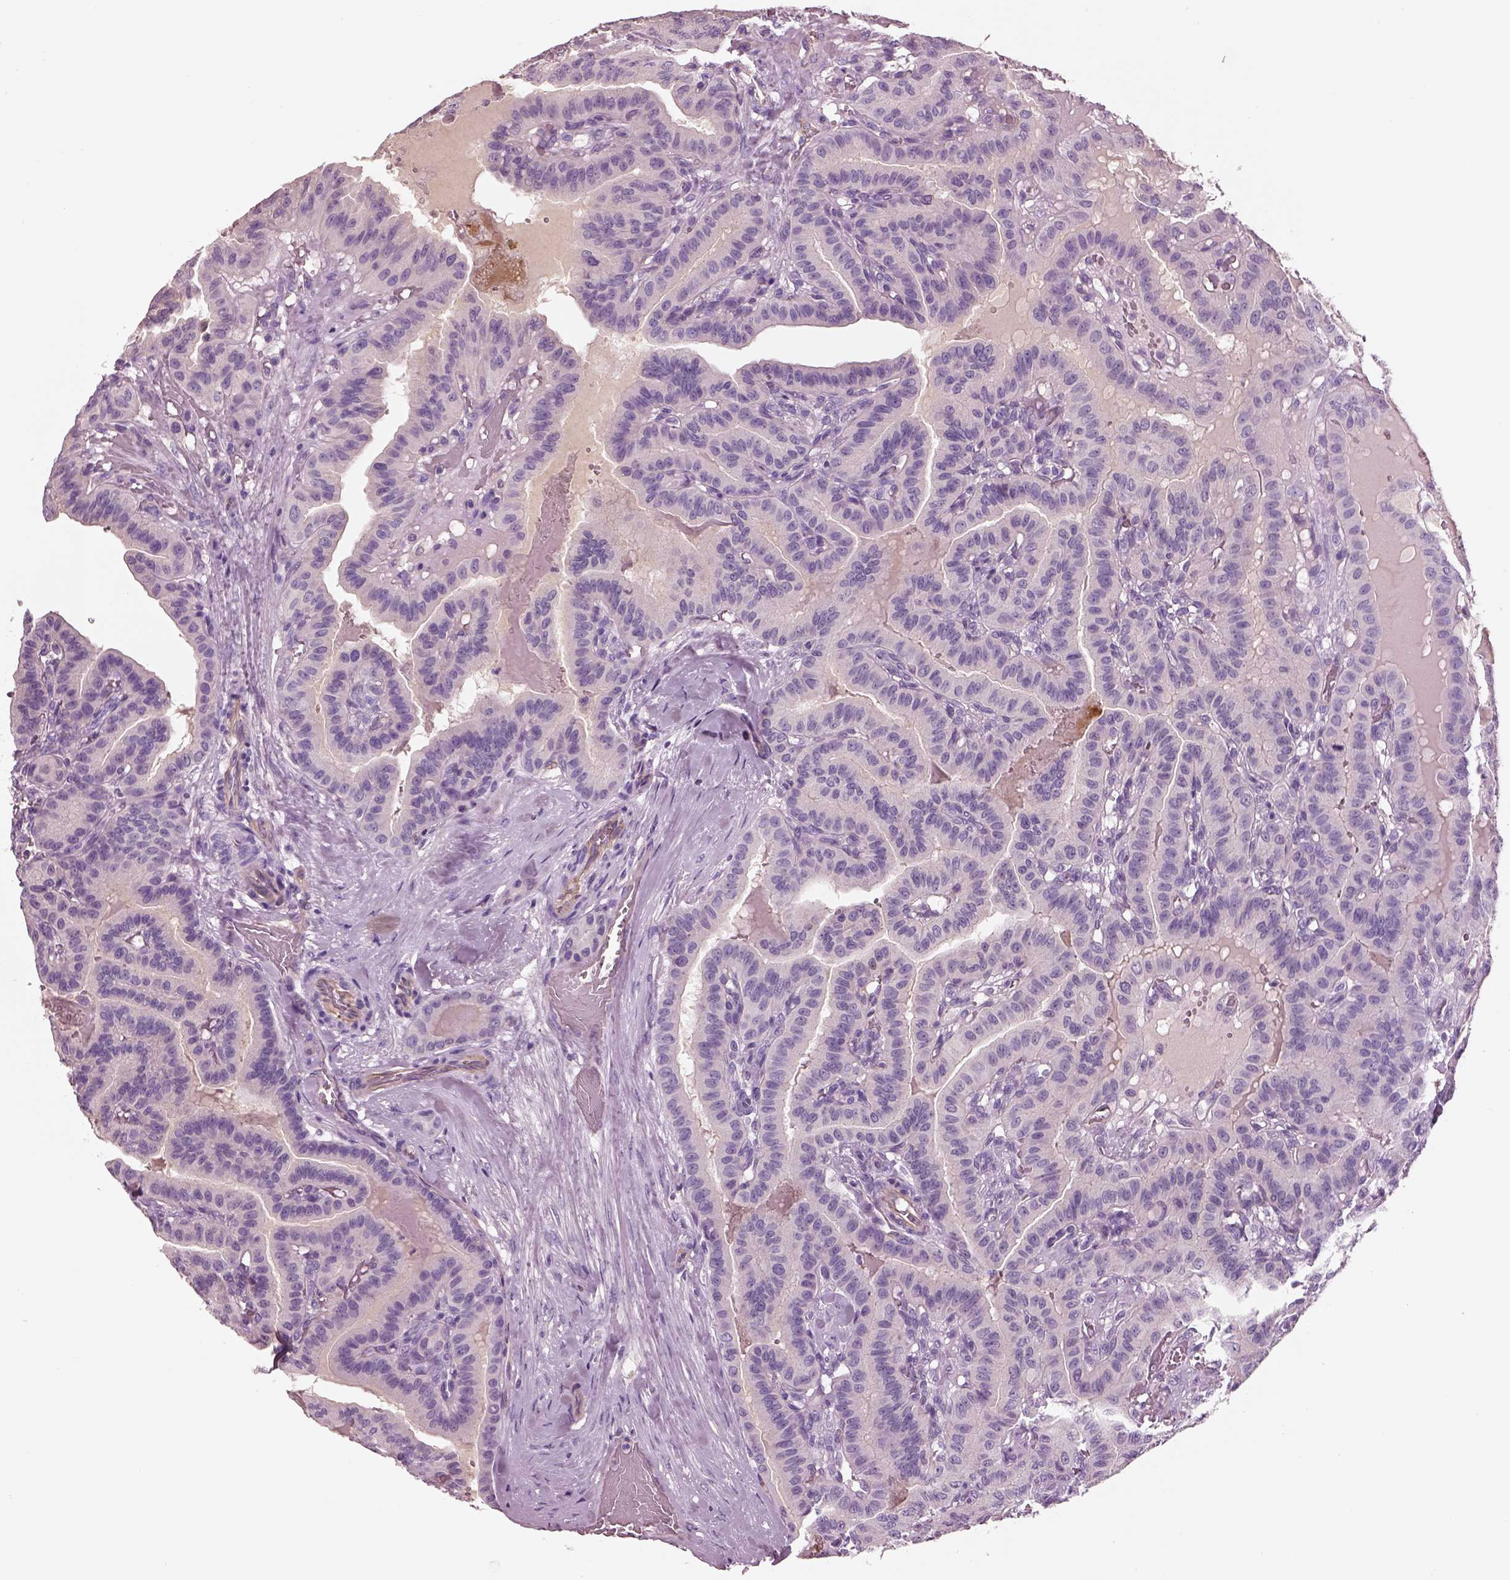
{"staining": {"intensity": "negative", "quantity": "none", "location": "none"}, "tissue": "thyroid cancer", "cell_type": "Tumor cells", "image_type": "cancer", "snomed": [{"axis": "morphology", "description": "Papillary adenocarcinoma, NOS"}, {"axis": "topography", "description": "Thyroid gland"}], "caption": "An image of human thyroid cancer is negative for staining in tumor cells. (Stains: DAB (3,3'-diaminobenzidine) immunohistochemistry (IHC) with hematoxylin counter stain, Microscopy: brightfield microscopy at high magnification).", "gene": "IGLL1", "patient": {"sex": "male", "age": 87}}